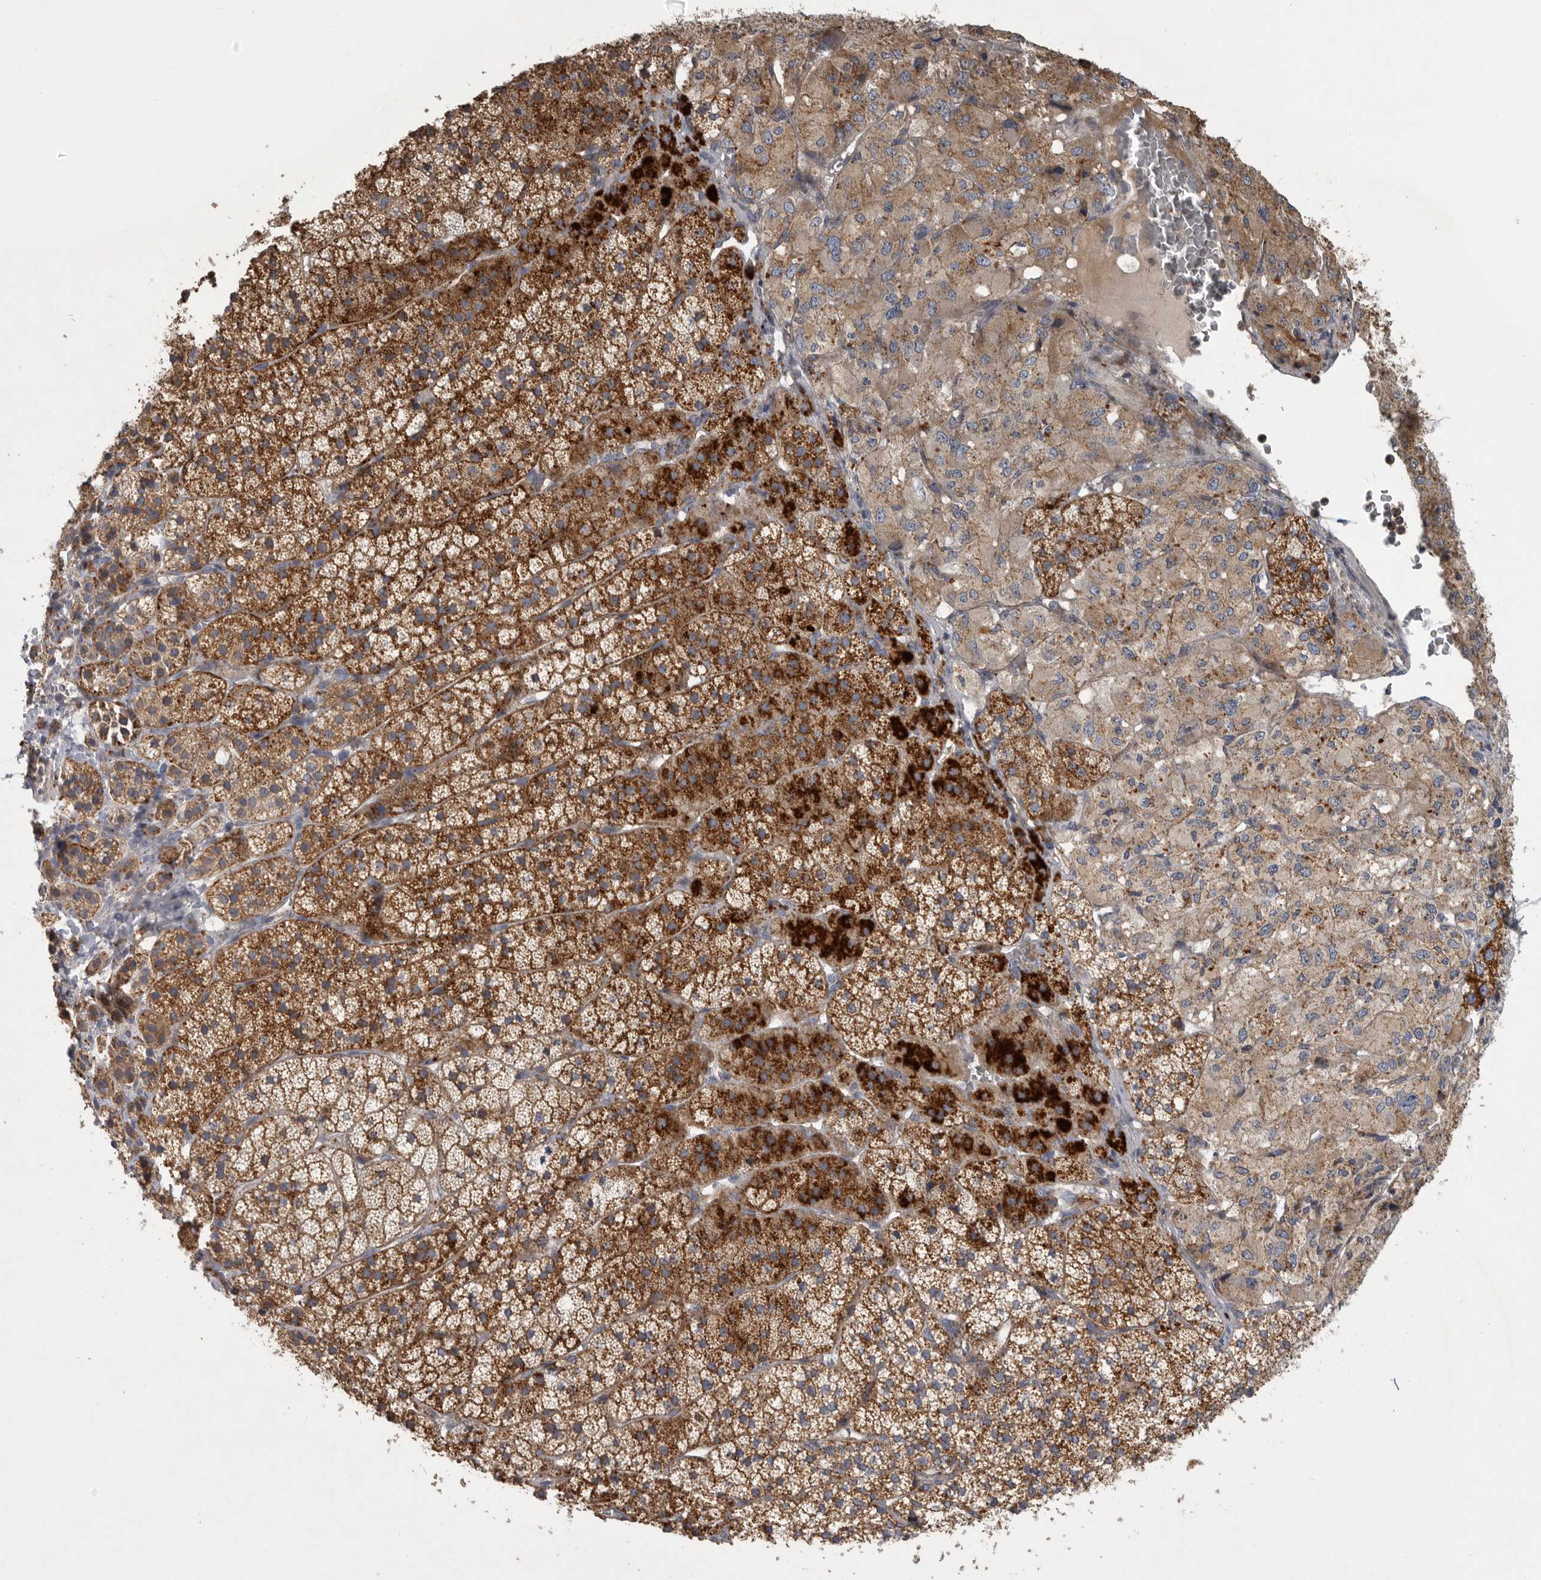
{"staining": {"intensity": "strong", "quantity": ">75%", "location": "cytoplasmic/membranous"}, "tissue": "adrenal gland", "cell_type": "Glandular cells", "image_type": "normal", "snomed": [{"axis": "morphology", "description": "Normal tissue, NOS"}, {"axis": "topography", "description": "Adrenal gland"}], "caption": "Immunohistochemistry of benign adrenal gland displays high levels of strong cytoplasmic/membranous expression in approximately >75% of glandular cells. The staining is performed using DAB brown chromogen to label protein expression. The nuclei are counter-stained blue using hematoxylin.", "gene": "LAMTOR3", "patient": {"sex": "female", "age": 44}}